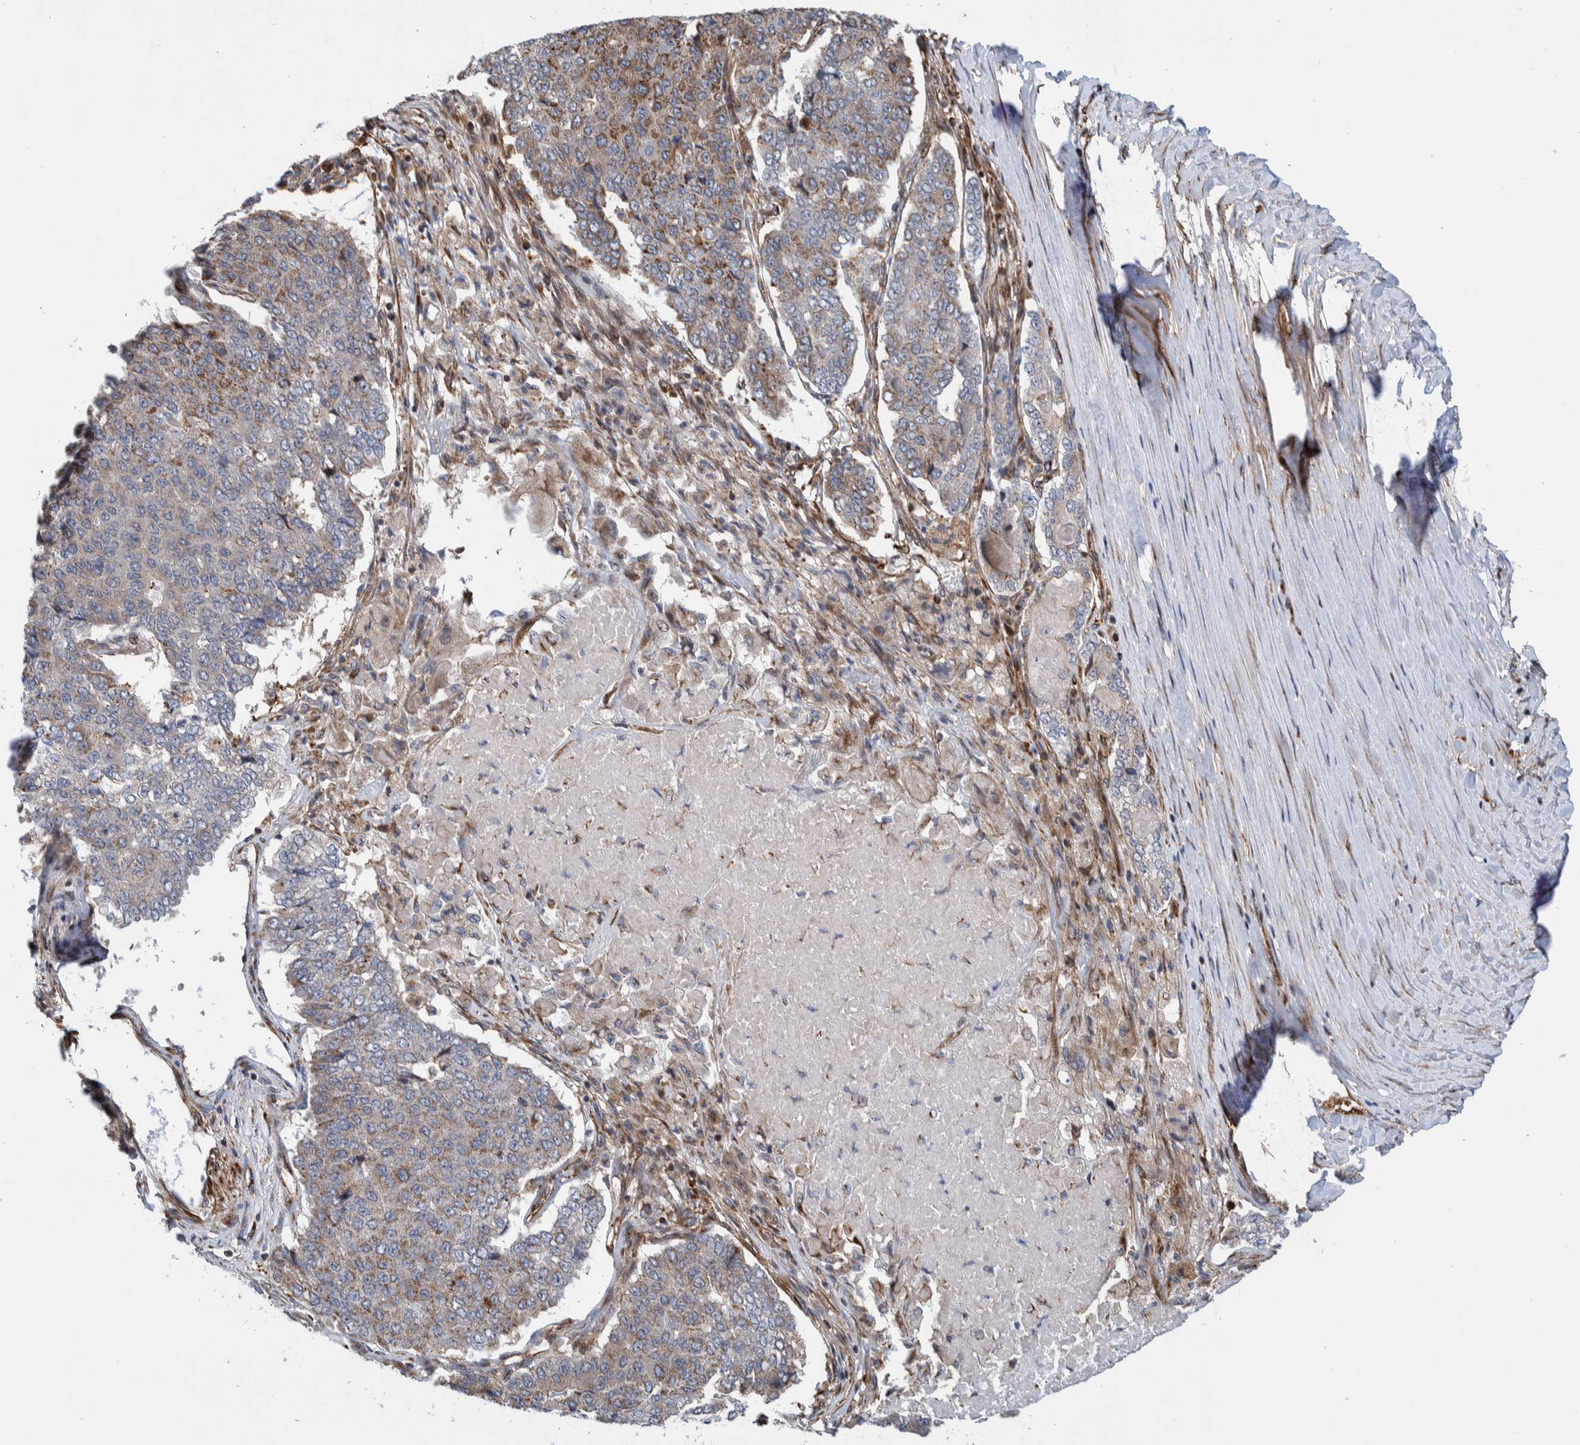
{"staining": {"intensity": "moderate", "quantity": ">75%", "location": "cytoplasmic/membranous"}, "tissue": "pancreatic cancer", "cell_type": "Tumor cells", "image_type": "cancer", "snomed": [{"axis": "morphology", "description": "Adenocarcinoma, NOS"}, {"axis": "topography", "description": "Pancreas"}], "caption": "Protein expression analysis of human pancreatic adenocarcinoma reveals moderate cytoplasmic/membranous staining in about >75% of tumor cells.", "gene": "CCDC57", "patient": {"sex": "male", "age": 50}}